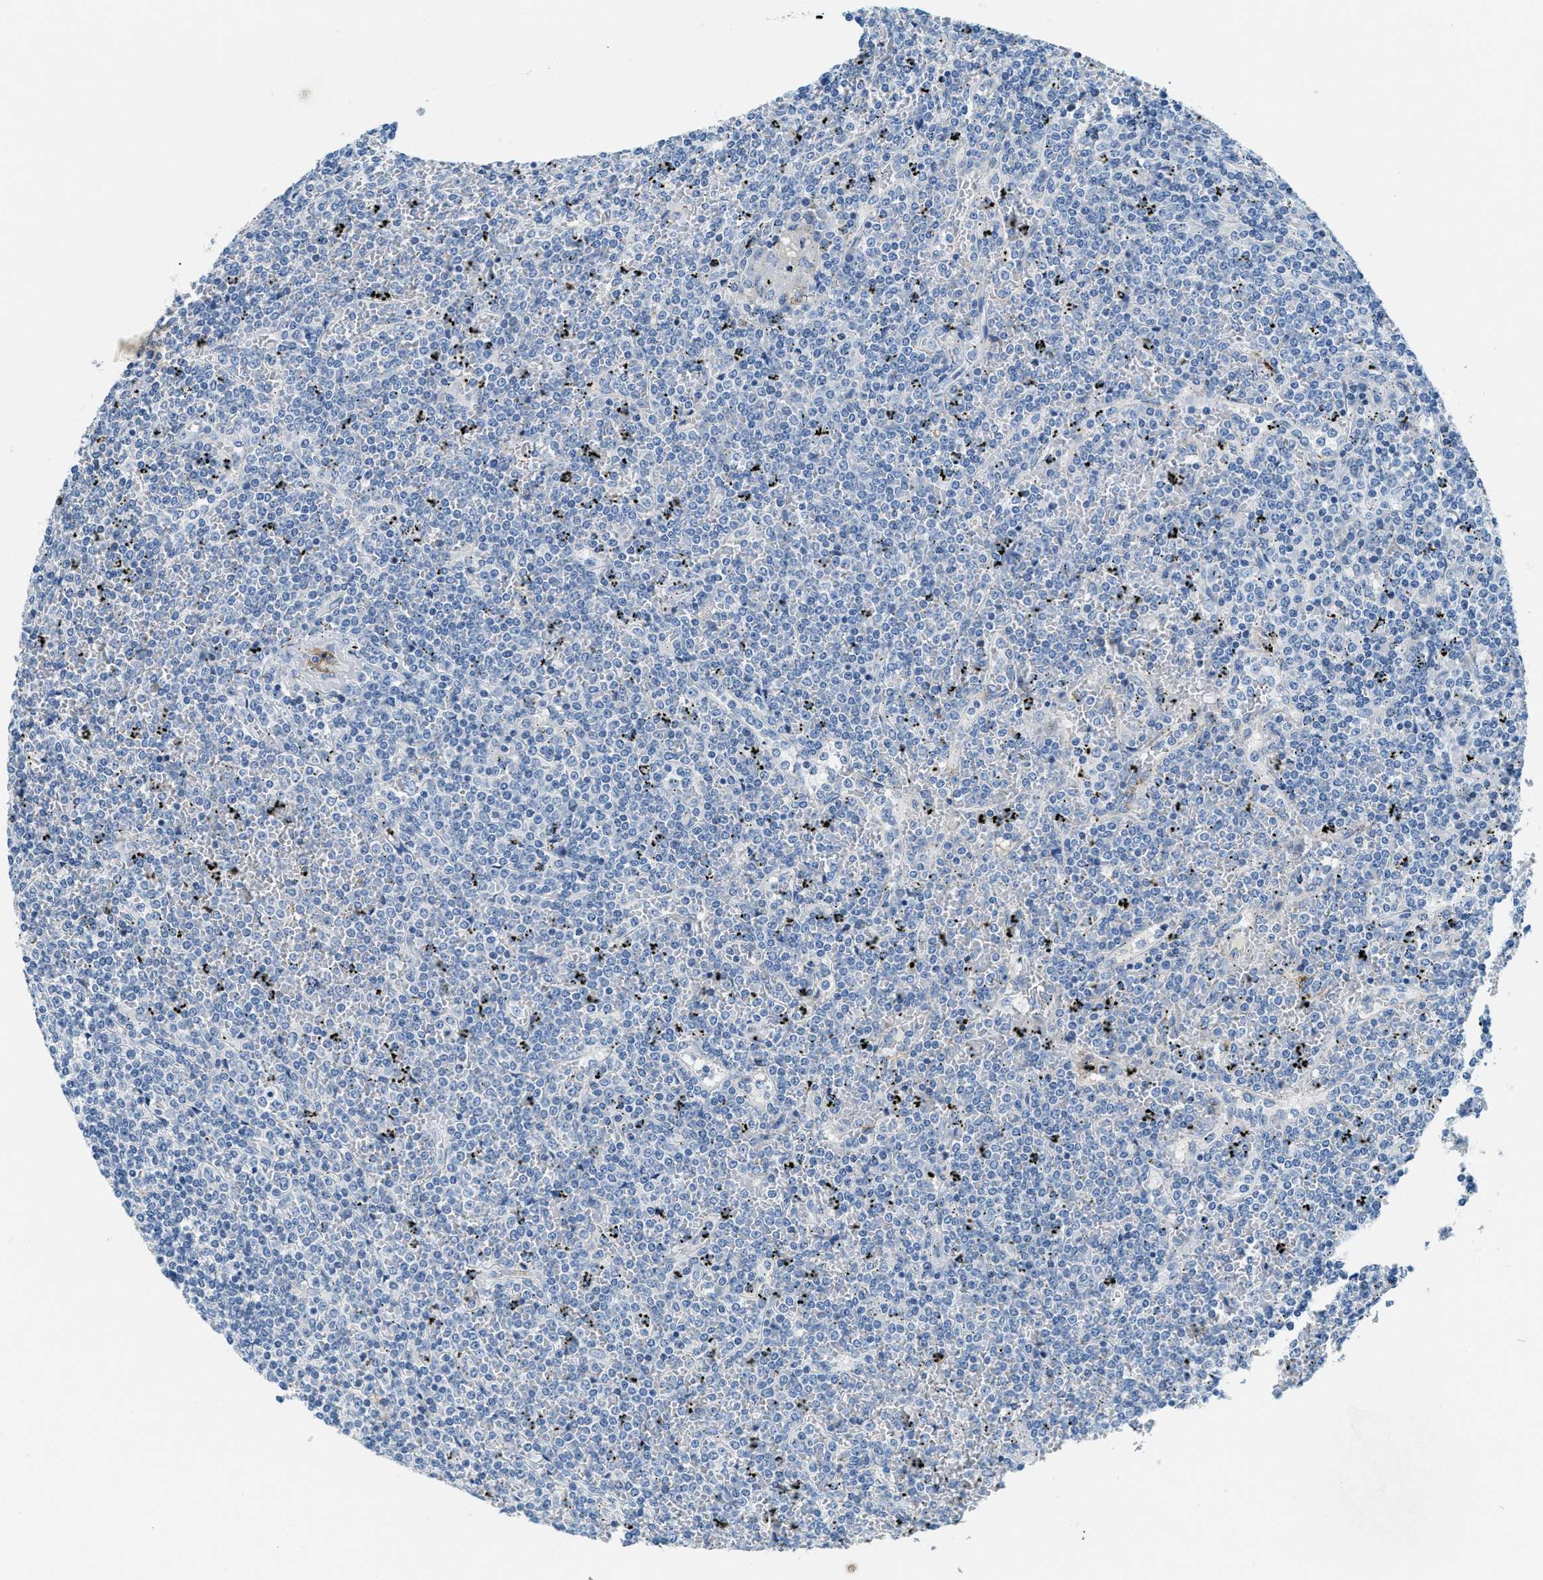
{"staining": {"intensity": "negative", "quantity": "none", "location": "none"}, "tissue": "lymphoma", "cell_type": "Tumor cells", "image_type": "cancer", "snomed": [{"axis": "morphology", "description": "Malignant lymphoma, non-Hodgkin's type, Low grade"}, {"axis": "topography", "description": "Spleen"}], "caption": "Lymphoma was stained to show a protein in brown. There is no significant expression in tumor cells.", "gene": "A2M", "patient": {"sex": "female", "age": 19}}